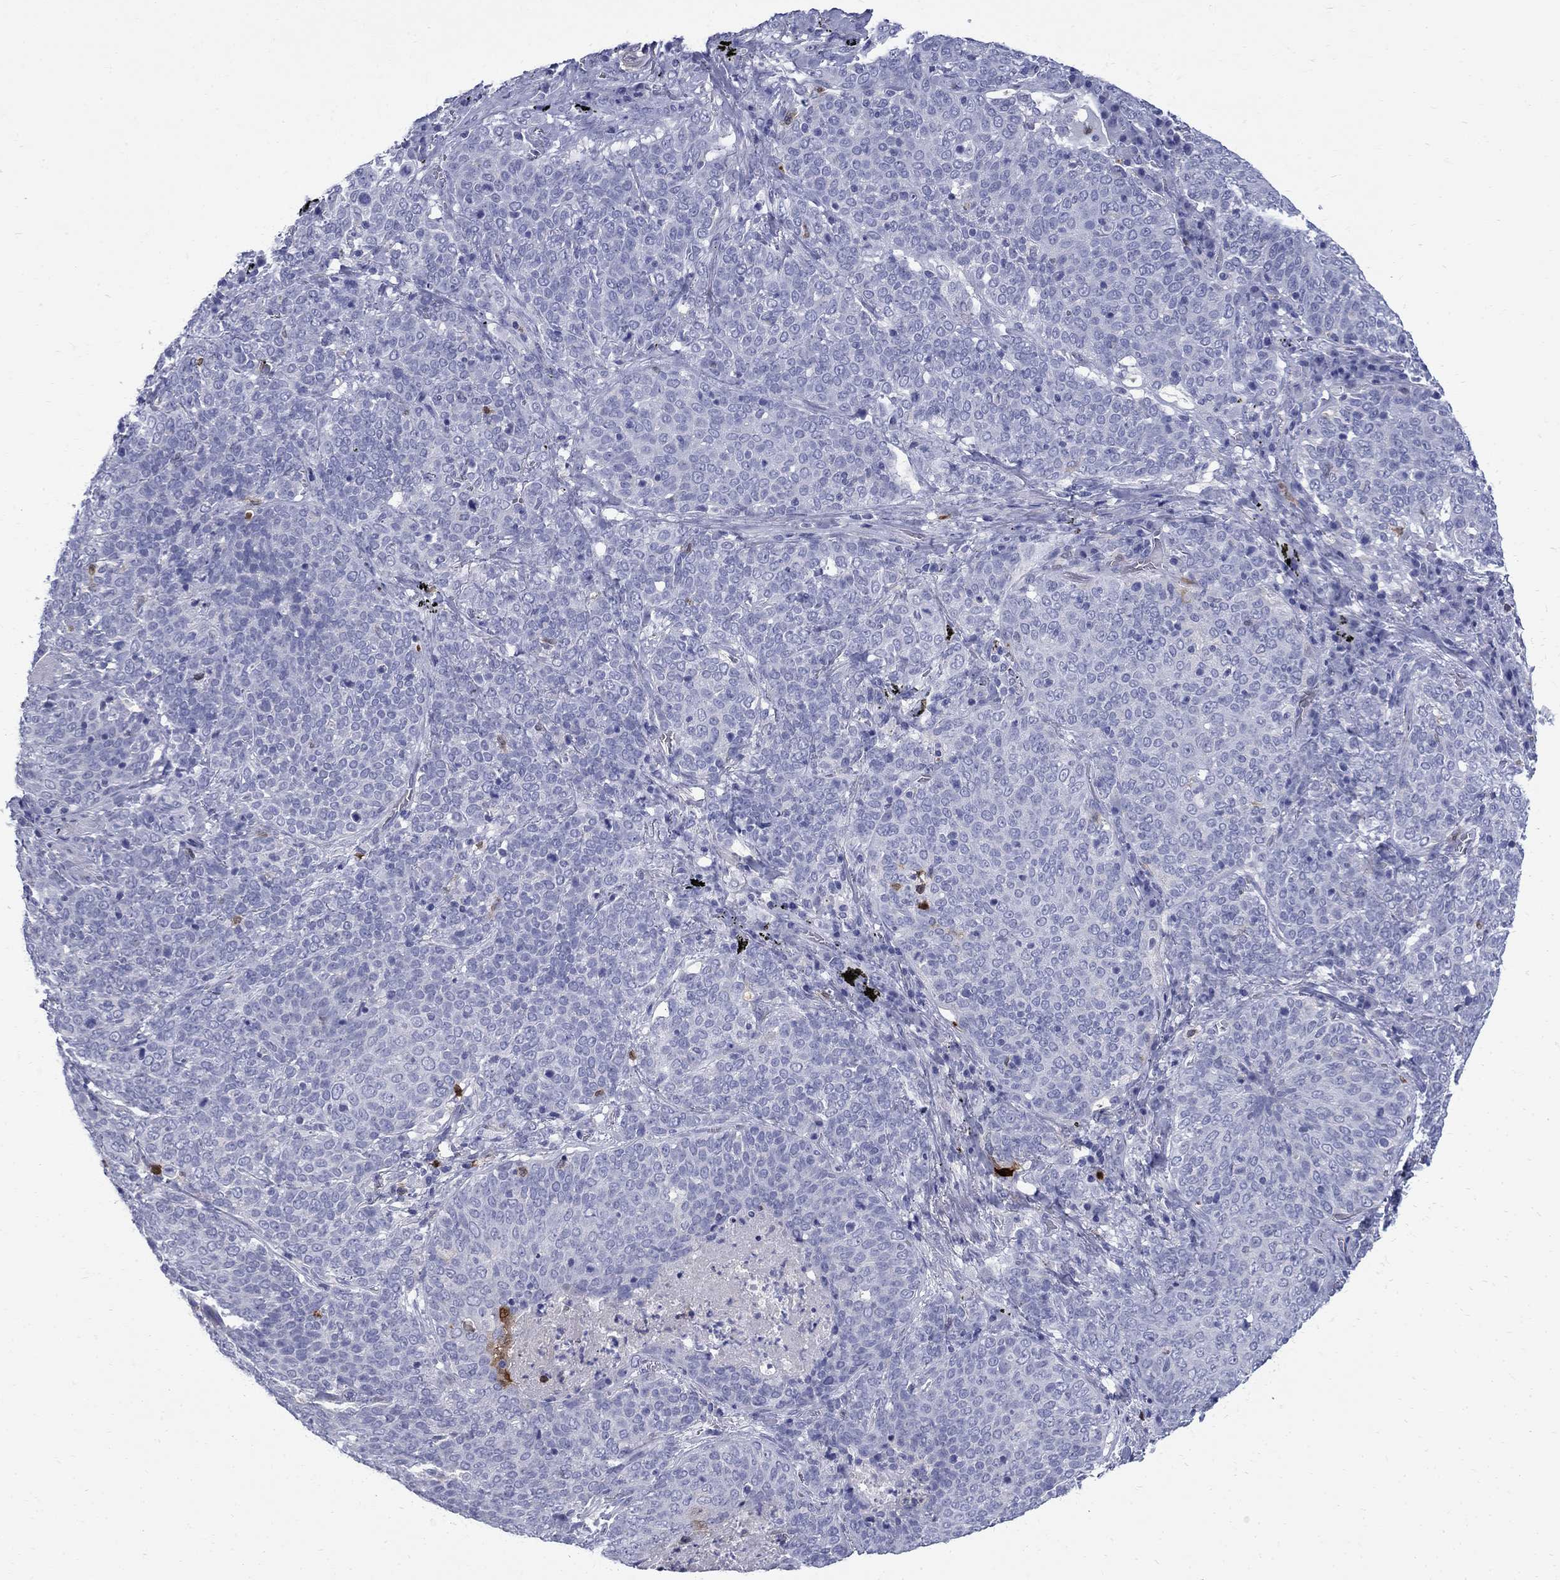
{"staining": {"intensity": "negative", "quantity": "none", "location": "none"}, "tissue": "lung cancer", "cell_type": "Tumor cells", "image_type": "cancer", "snomed": [{"axis": "morphology", "description": "Squamous cell carcinoma, NOS"}, {"axis": "topography", "description": "Lung"}], "caption": "The immunohistochemistry micrograph has no significant positivity in tumor cells of squamous cell carcinoma (lung) tissue.", "gene": "SERPINB2", "patient": {"sex": "male", "age": 82}}